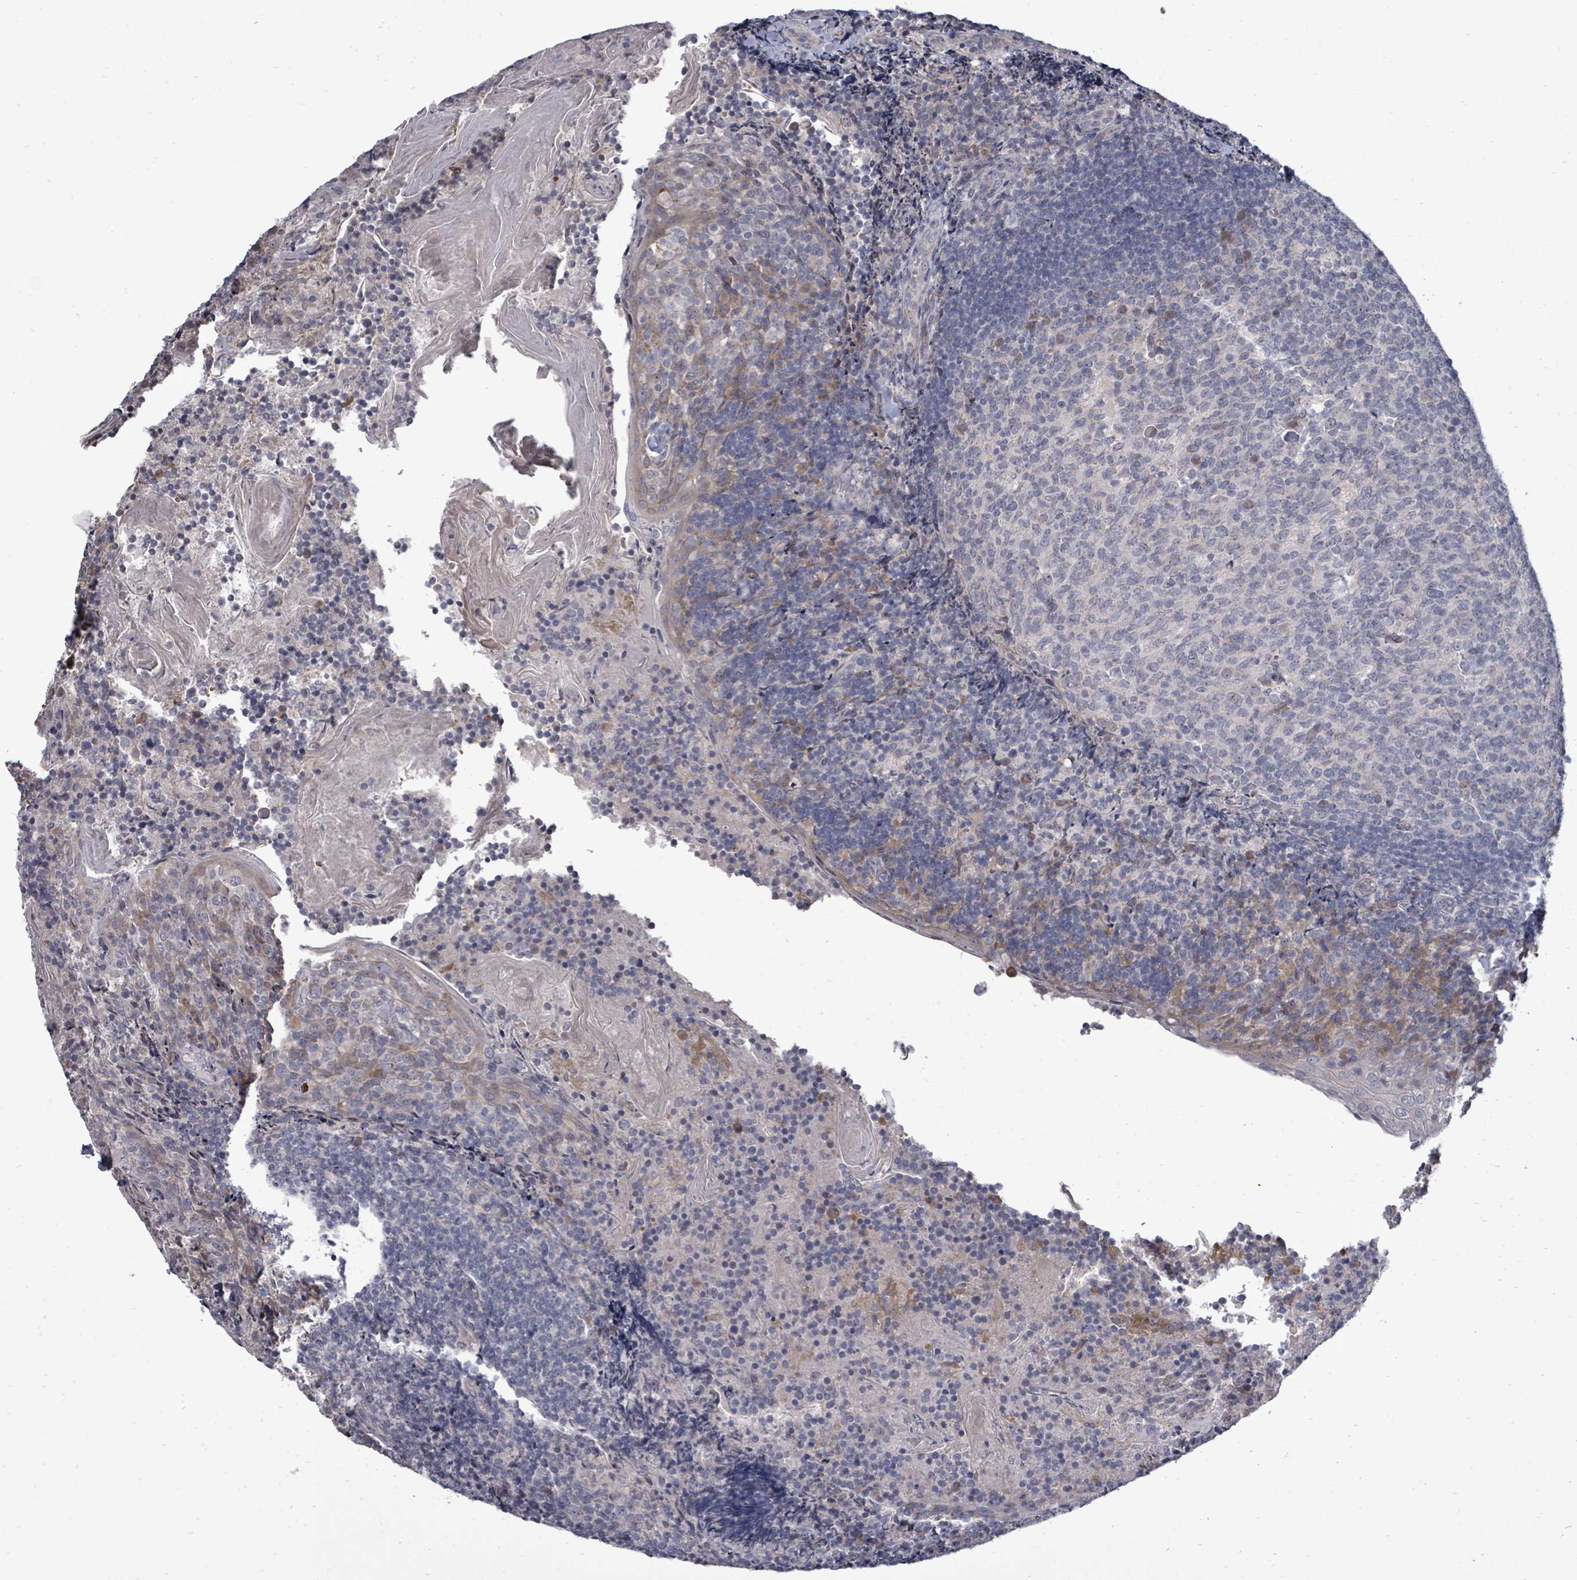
{"staining": {"intensity": "moderate", "quantity": "<25%", "location": "cytoplasmic/membranous"}, "tissue": "tonsil", "cell_type": "Germinal center cells", "image_type": "normal", "snomed": [{"axis": "morphology", "description": "Normal tissue, NOS"}, {"axis": "topography", "description": "Tonsil"}], "caption": "An immunohistochemistry (IHC) image of unremarkable tissue is shown. Protein staining in brown labels moderate cytoplasmic/membranous positivity in tonsil within germinal center cells.", "gene": "POMGNT2", "patient": {"sex": "female", "age": 10}}